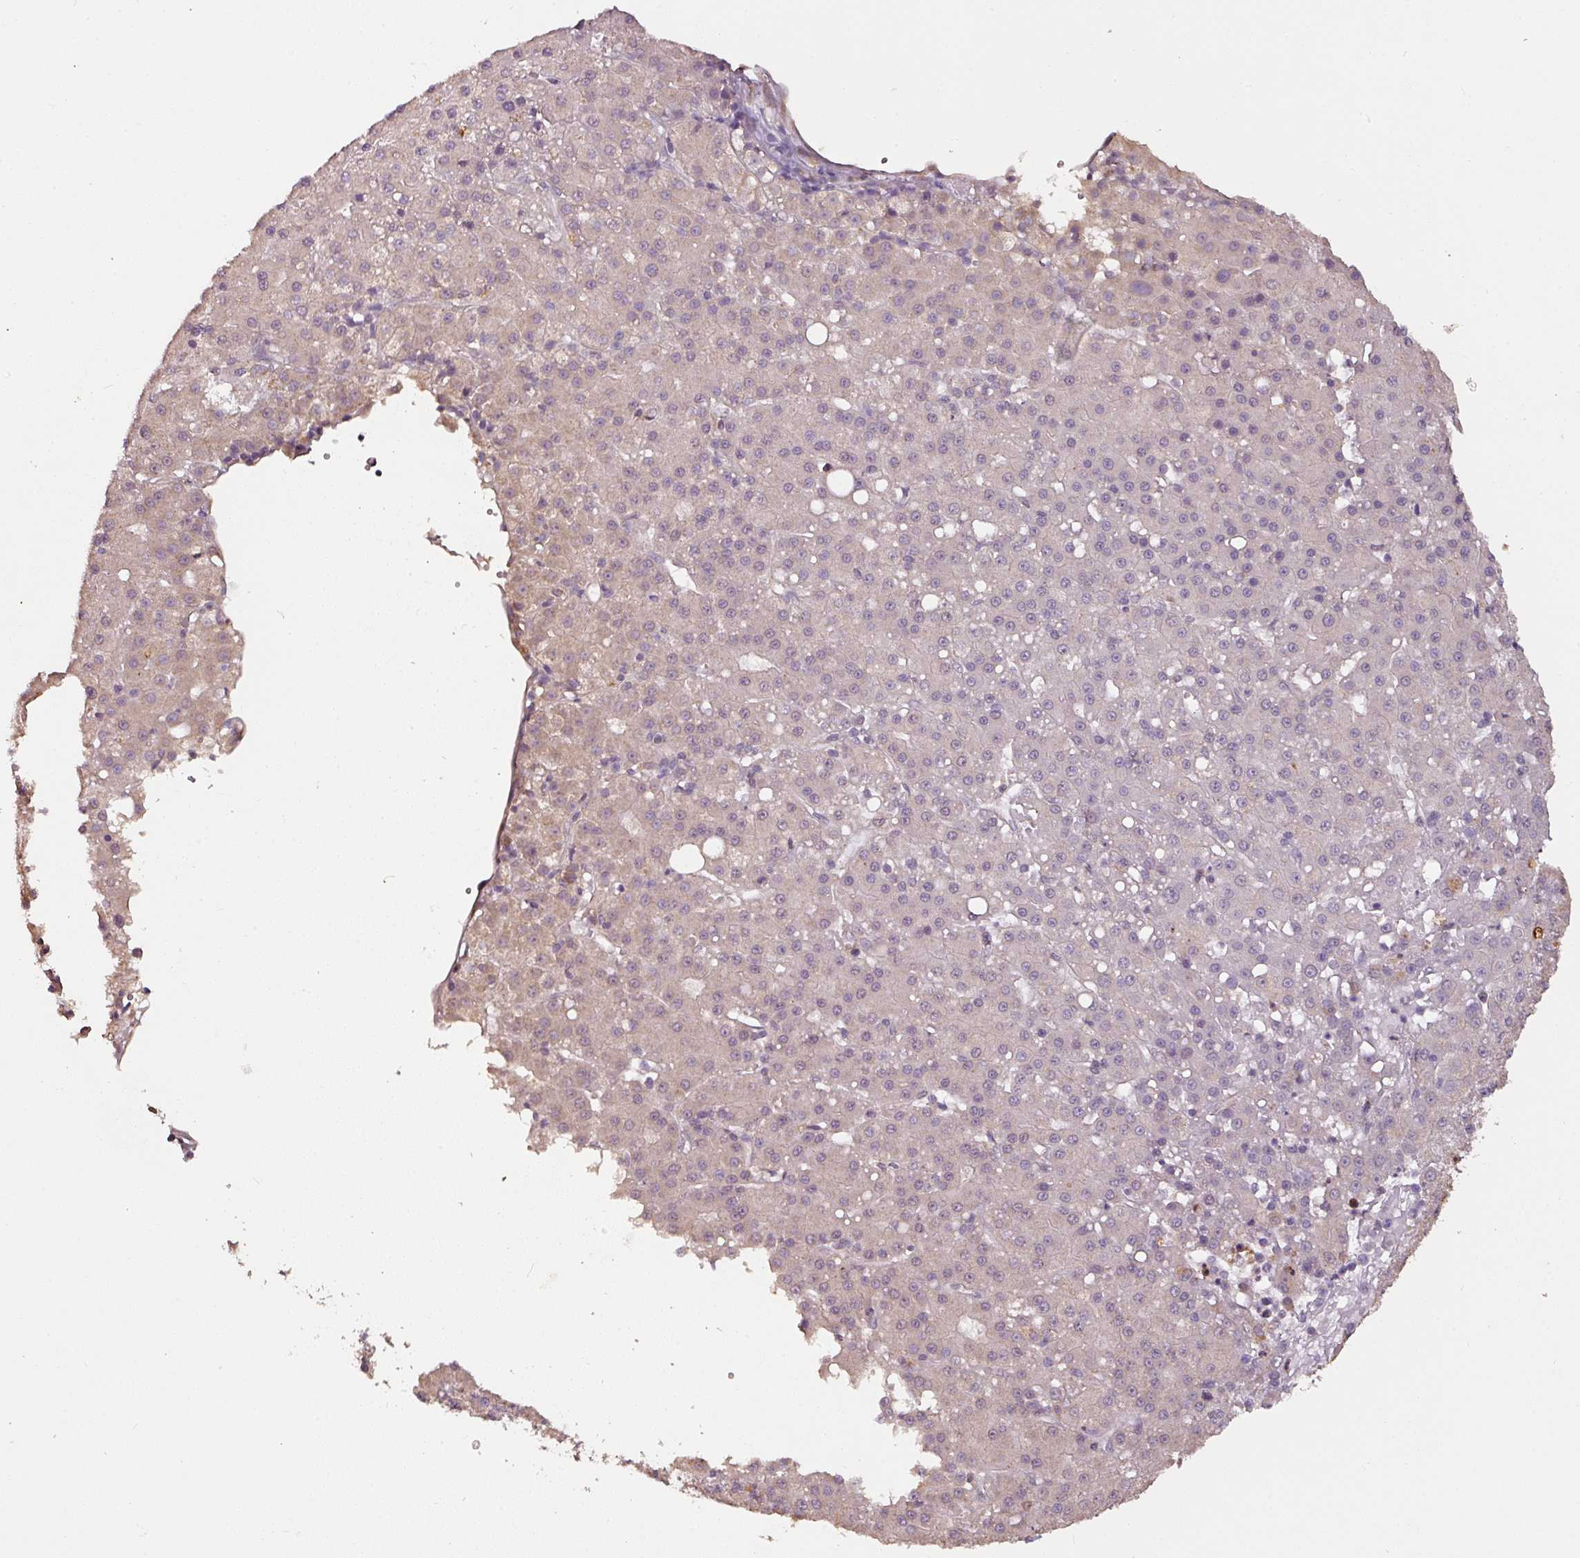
{"staining": {"intensity": "weak", "quantity": "<25%", "location": "cytoplasmic/membranous,nuclear"}, "tissue": "liver cancer", "cell_type": "Tumor cells", "image_type": "cancer", "snomed": [{"axis": "morphology", "description": "Carcinoma, Hepatocellular, NOS"}, {"axis": "topography", "description": "Liver"}], "caption": "Tumor cells show no significant expression in liver hepatocellular carcinoma. (Stains: DAB (3,3'-diaminobenzidine) immunohistochemistry with hematoxylin counter stain, Microscopy: brightfield microscopy at high magnification).", "gene": "RPL38", "patient": {"sex": "male", "age": 76}}